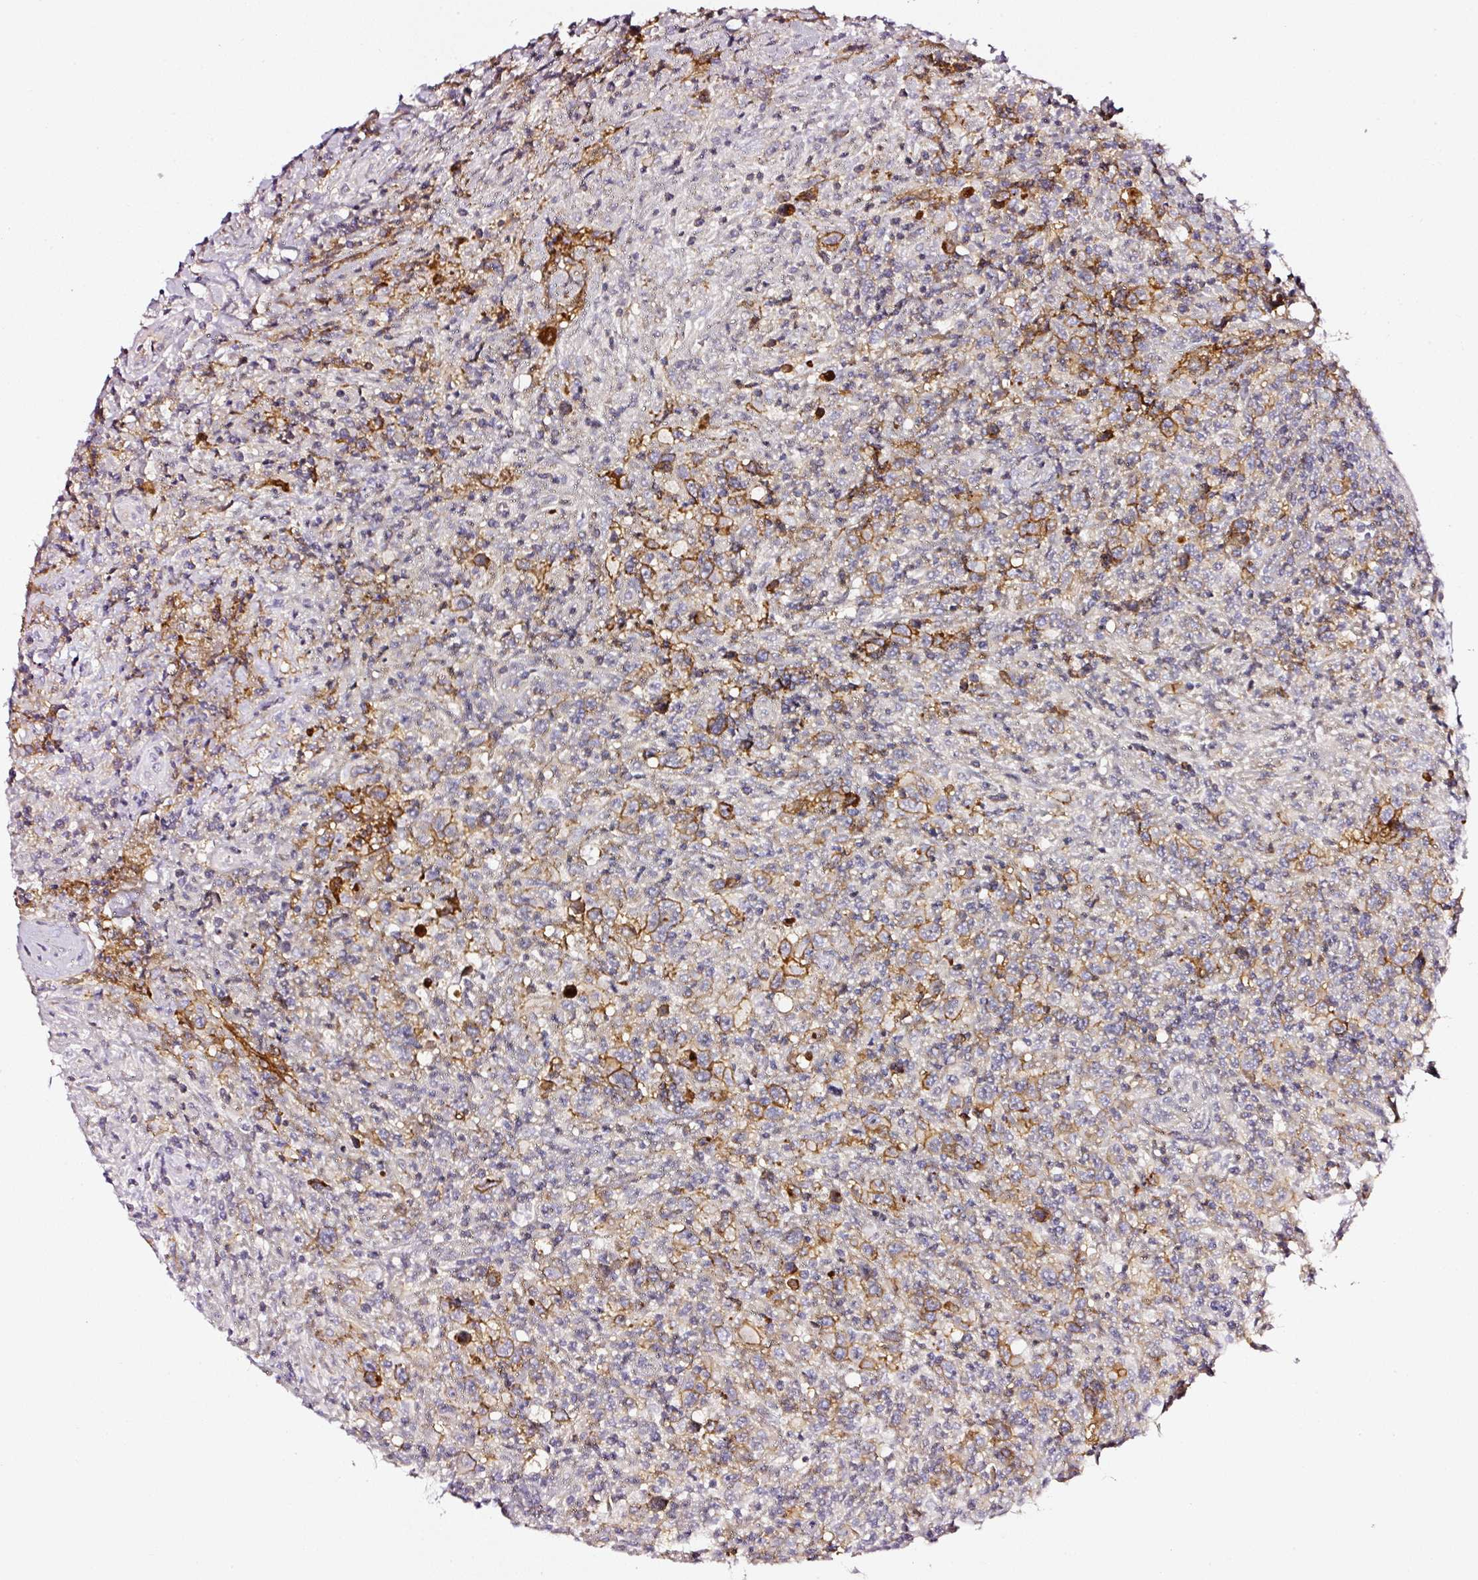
{"staining": {"intensity": "negative", "quantity": "none", "location": "none"}, "tissue": "lymphoma", "cell_type": "Tumor cells", "image_type": "cancer", "snomed": [{"axis": "morphology", "description": "Hodgkin's disease, NOS"}, {"axis": "topography", "description": "Lymph node"}], "caption": "Tumor cells are negative for protein expression in human Hodgkin's disease. Brightfield microscopy of immunohistochemistry (IHC) stained with DAB (3,3'-diaminobenzidine) (brown) and hematoxylin (blue), captured at high magnification.", "gene": "CD47", "patient": {"sex": "female", "age": 18}}